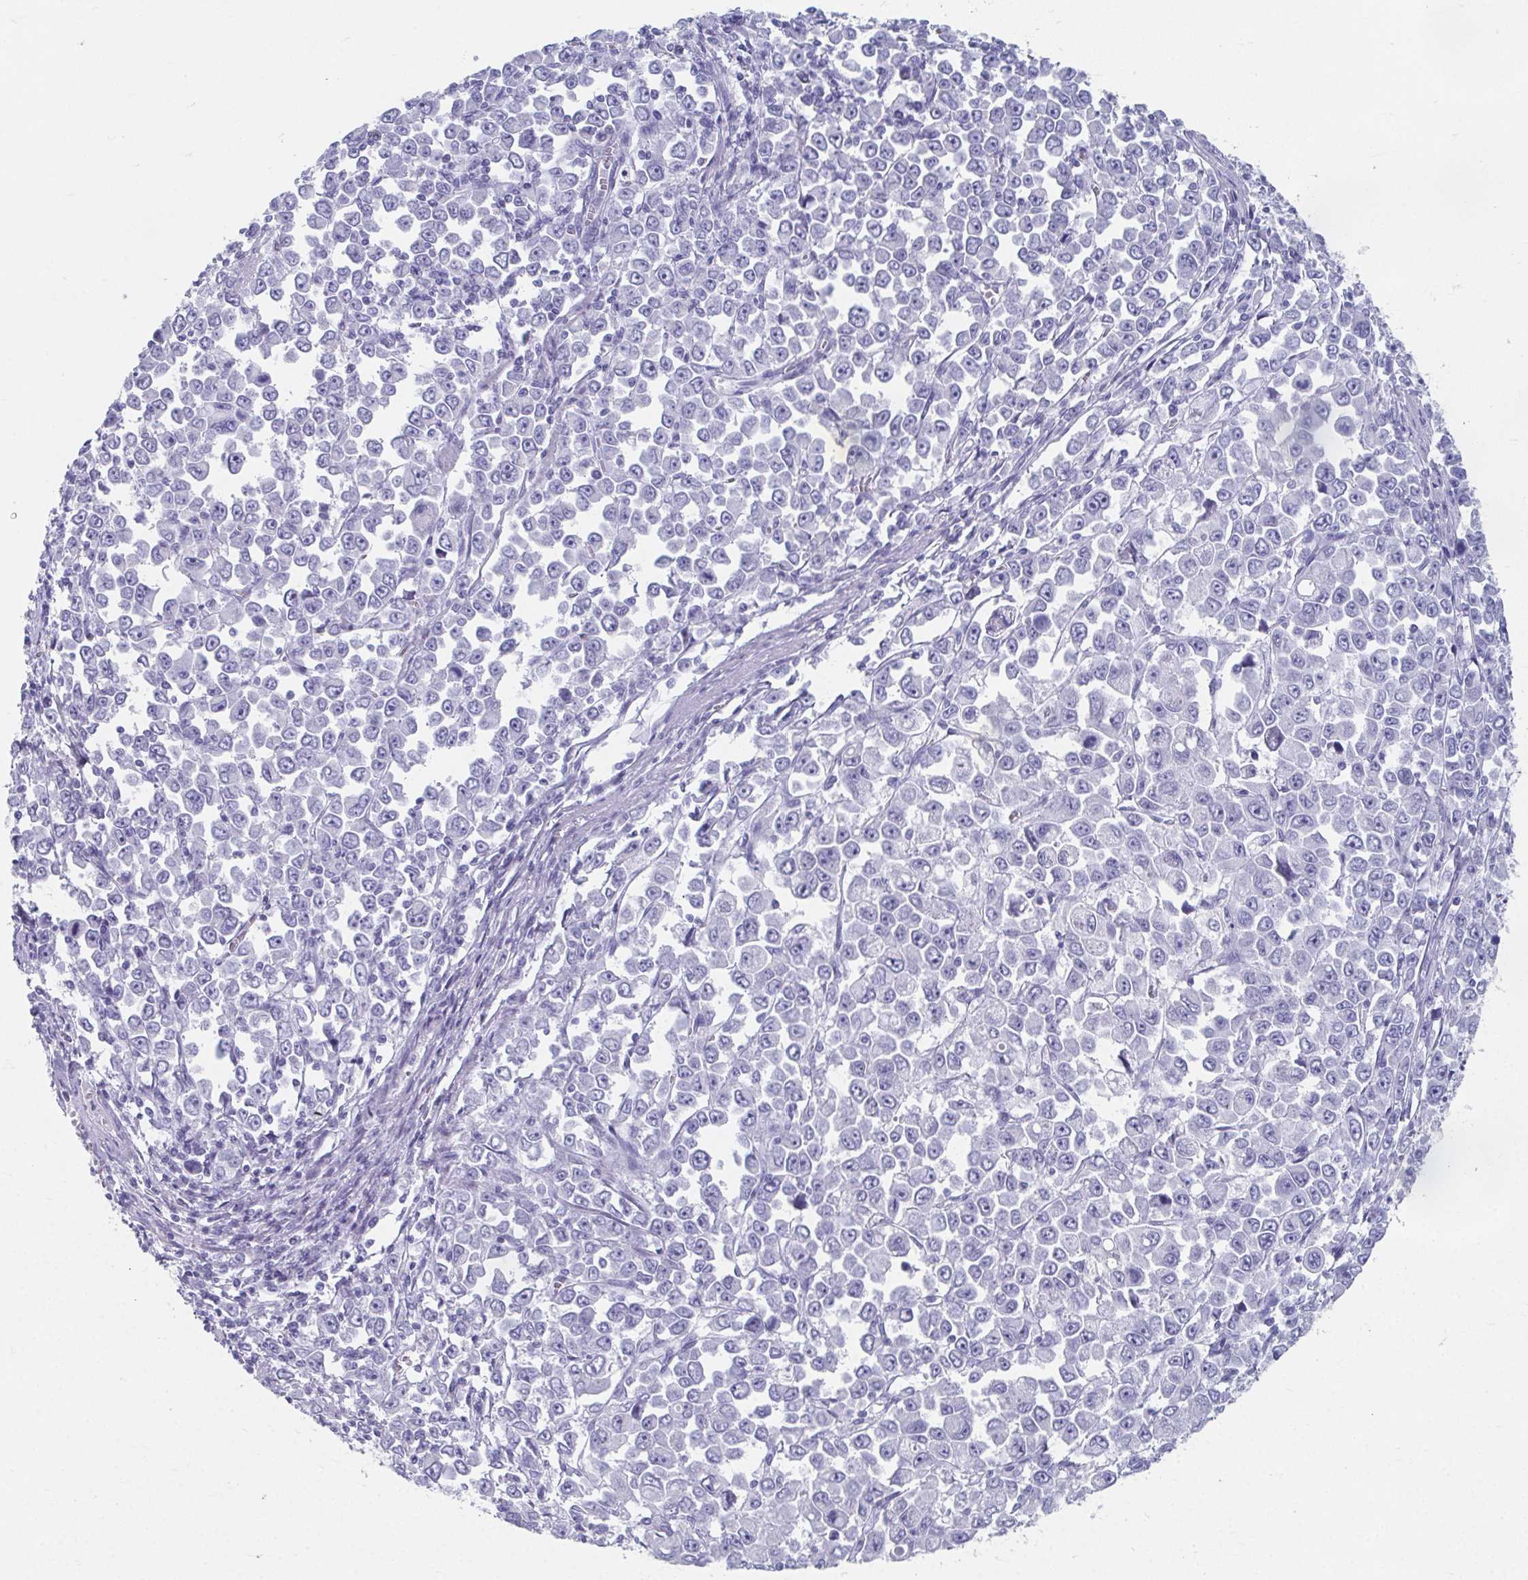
{"staining": {"intensity": "negative", "quantity": "none", "location": "none"}, "tissue": "stomach cancer", "cell_type": "Tumor cells", "image_type": "cancer", "snomed": [{"axis": "morphology", "description": "Adenocarcinoma, NOS"}, {"axis": "topography", "description": "Stomach, upper"}], "caption": "Tumor cells are negative for protein expression in human adenocarcinoma (stomach).", "gene": "GHRL", "patient": {"sex": "male", "age": 70}}